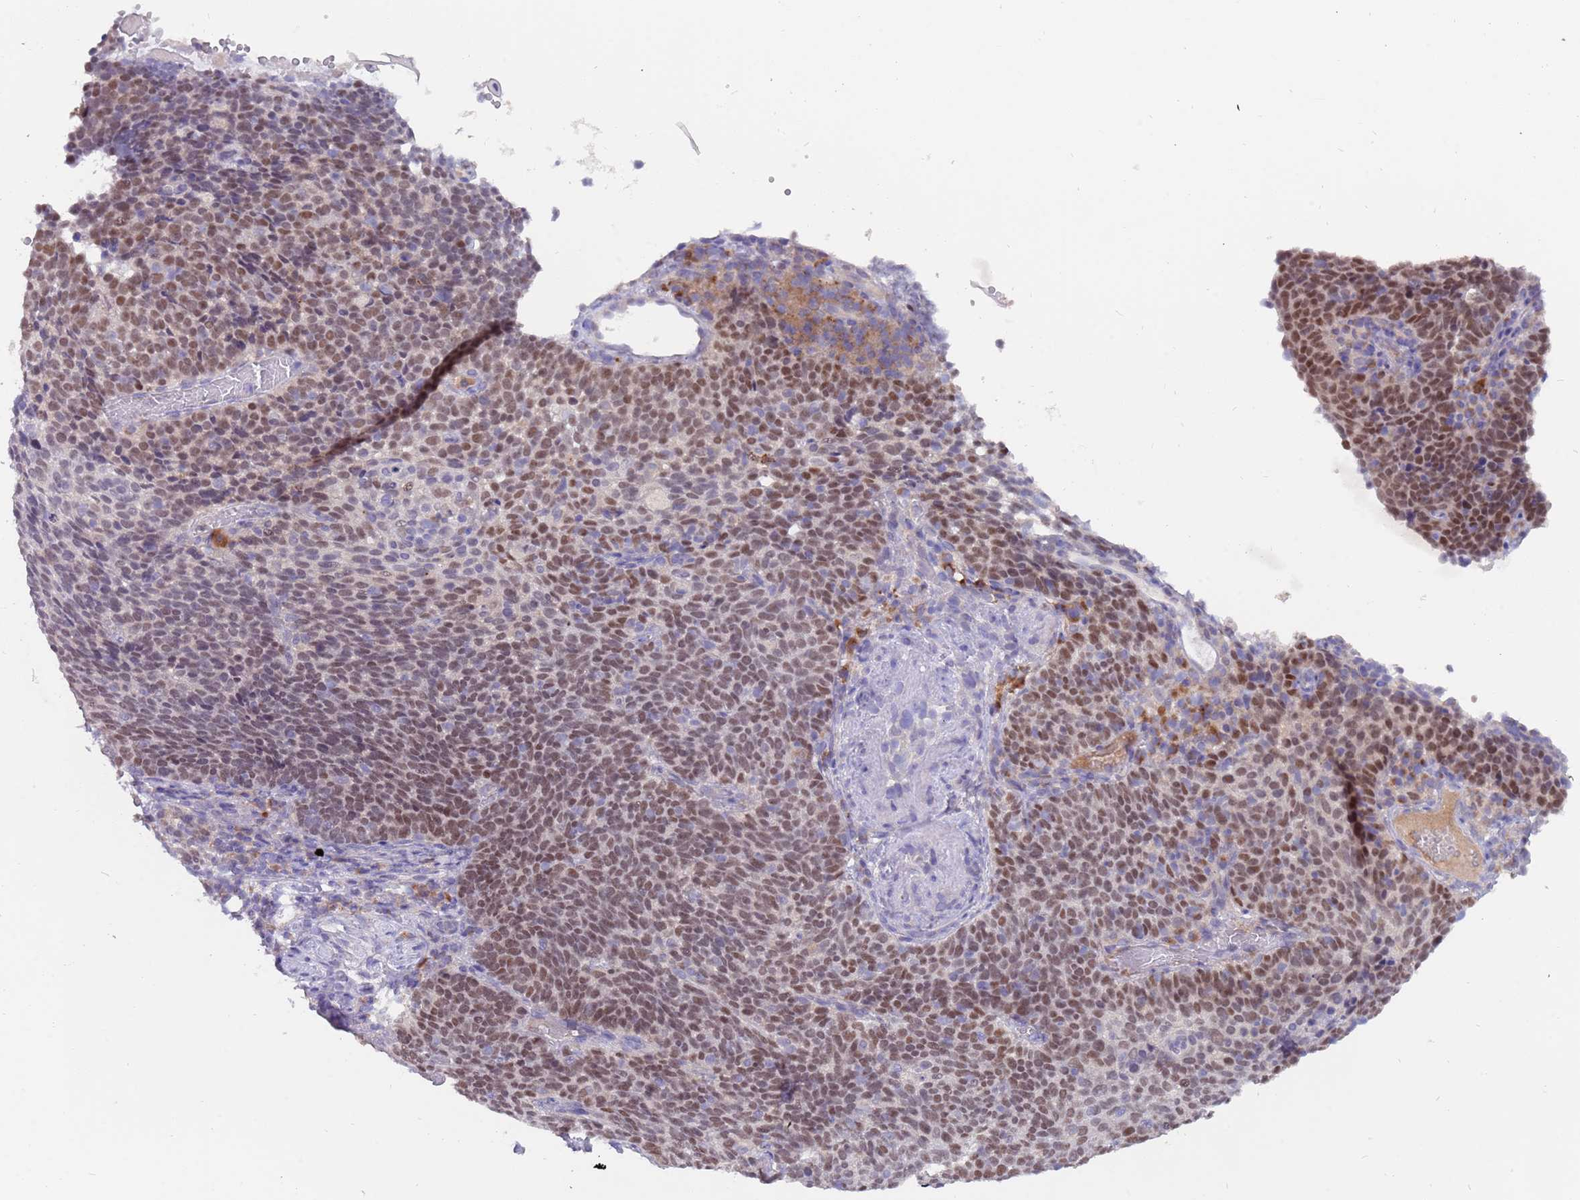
{"staining": {"intensity": "moderate", "quantity": ">75%", "location": "nuclear"}, "tissue": "cervical cancer", "cell_type": "Tumor cells", "image_type": "cancer", "snomed": [{"axis": "morphology", "description": "Normal tissue, NOS"}, {"axis": "morphology", "description": "Squamous cell carcinoma, NOS"}, {"axis": "topography", "description": "Cervix"}], "caption": "Tumor cells display medium levels of moderate nuclear staining in approximately >75% of cells in cervical cancer. Immunohistochemistry stains the protein in brown and the nuclei are stained blue.", "gene": "ZNF746", "patient": {"sex": "female", "age": 39}}